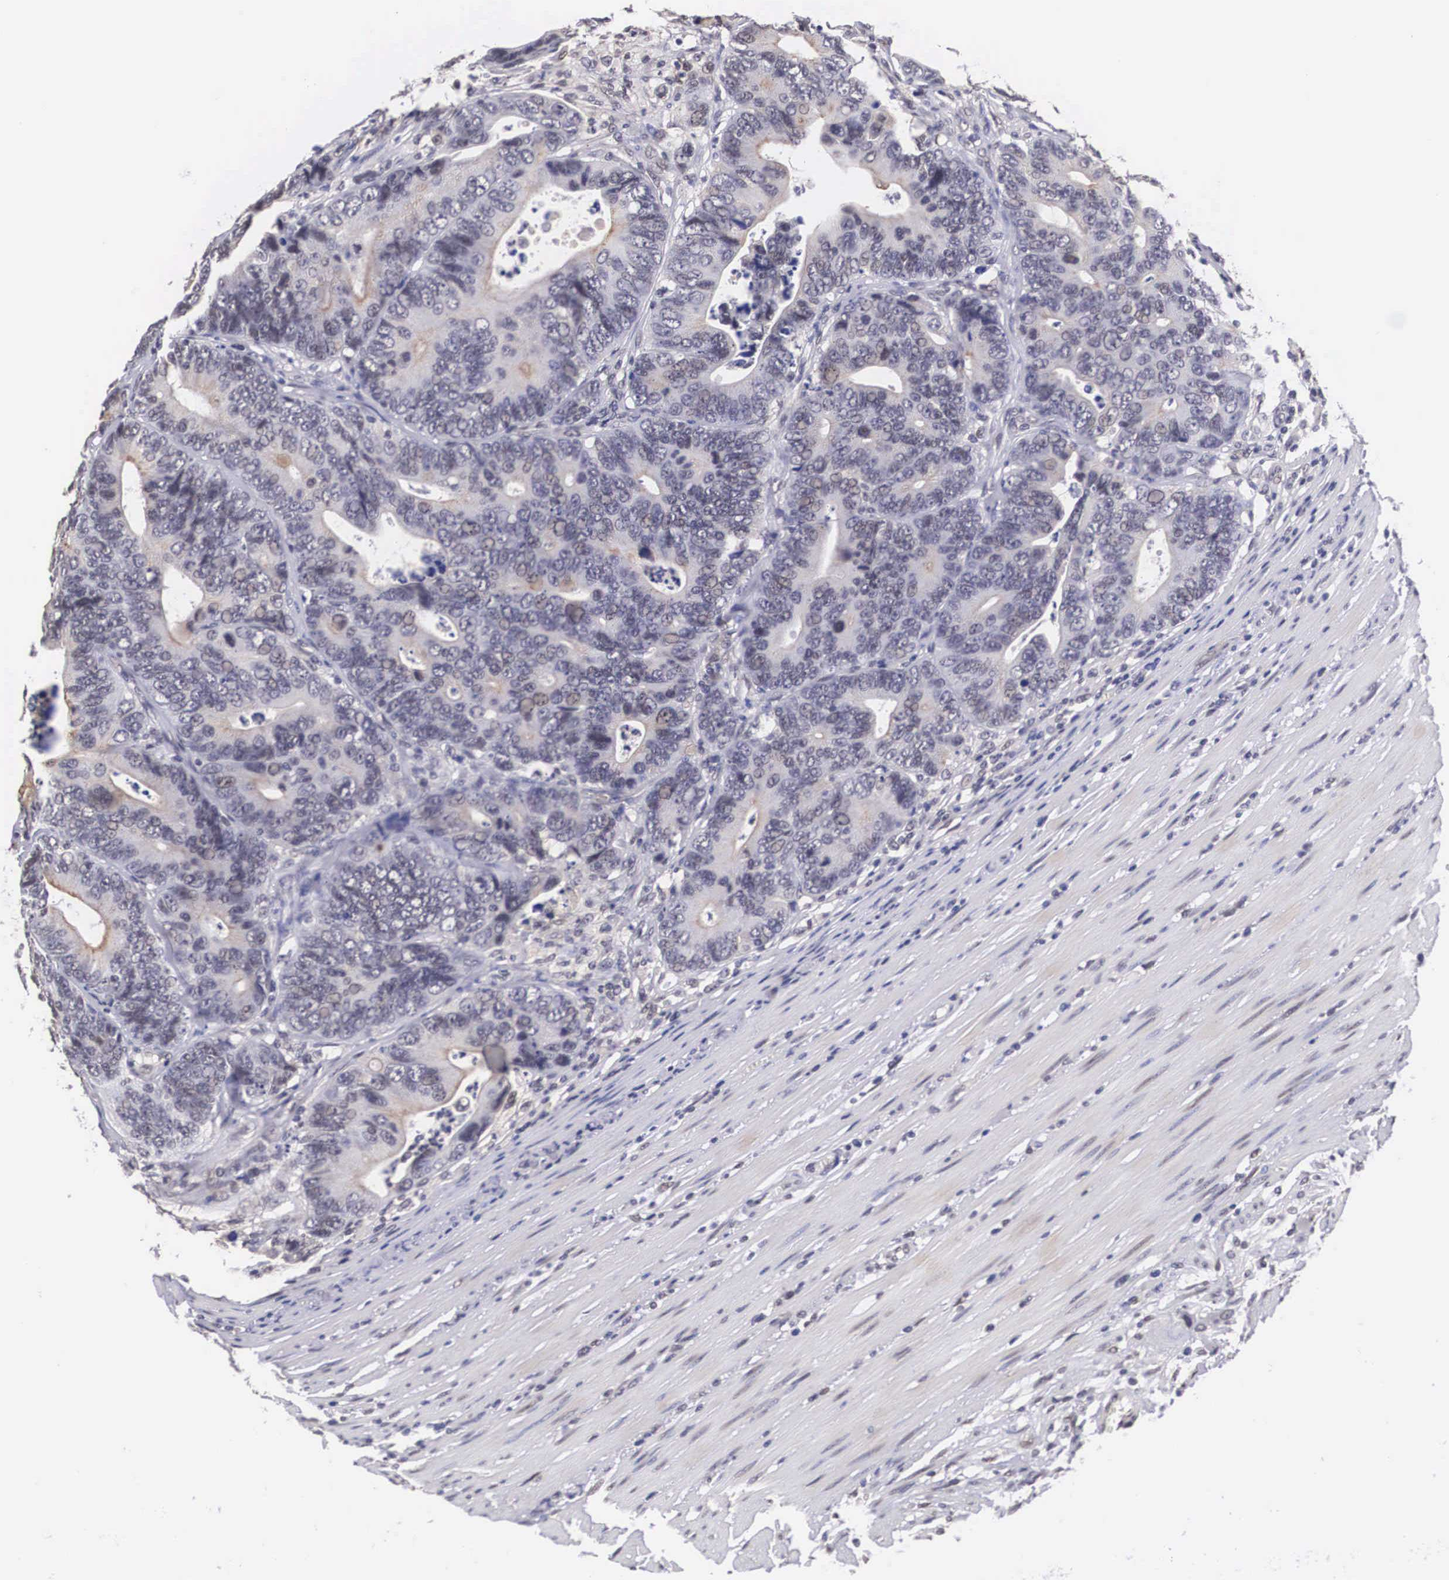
{"staining": {"intensity": "weak", "quantity": "25%-75%", "location": "cytoplasmic/membranous"}, "tissue": "colorectal cancer", "cell_type": "Tumor cells", "image_type": "cancer", "snomed": [{"axis": "morphology", "description": "Adenocarcinoma, NOS"}, {"axis": "topography", "description": "Colon"}], "caption": "About 25%-75% of tumor cells in colorectal cancer (adenocarcinoma) demonstrate weak cytoplasmic/membranous protein staining as visualized by brown immunohistochemical staining.", "gene": "OTX2", "patient": {"sex": "female", "age": 78}}